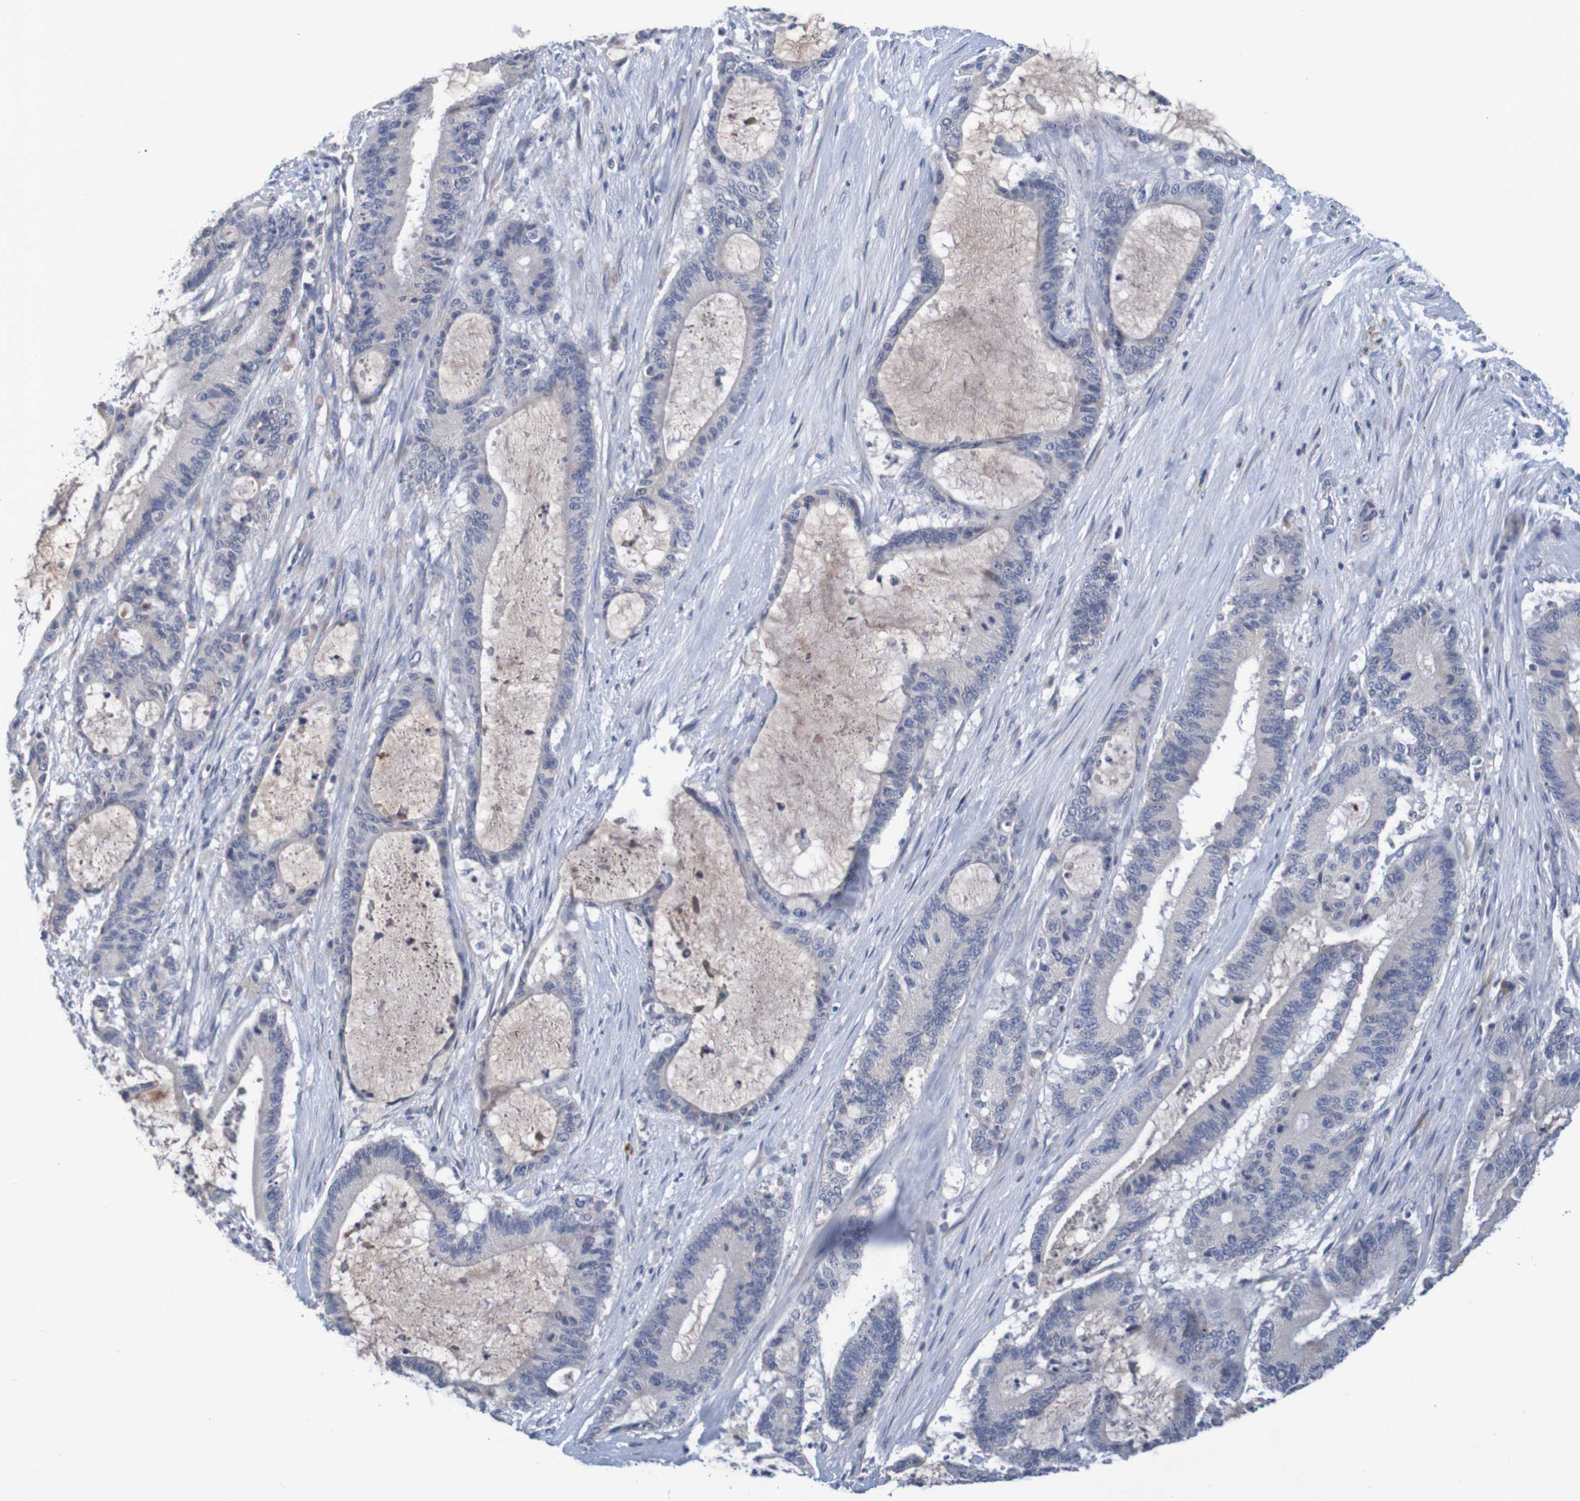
{"staining": {"intensity": "weak", "quantity": "25%-75%", "location": "cytoplasmic/membranous"}, "tissue": "liver cancer", "cell_type": "Tumor cells", "image_type": "cancer", "snomed": [{"axis": "morphology", "description": "Cholangiocarcinoma"}, {"axis": "topography", "description": "Liver"}], "caption": "Immunohistochemical staining of cholangiocarcinoma (liver) reveals low levels of weak cytoplasmic/membranous positivity in about 25%-75% of tumor cells.", "gene": "LTA", "patient": {"sex": "female", "age": 73}}